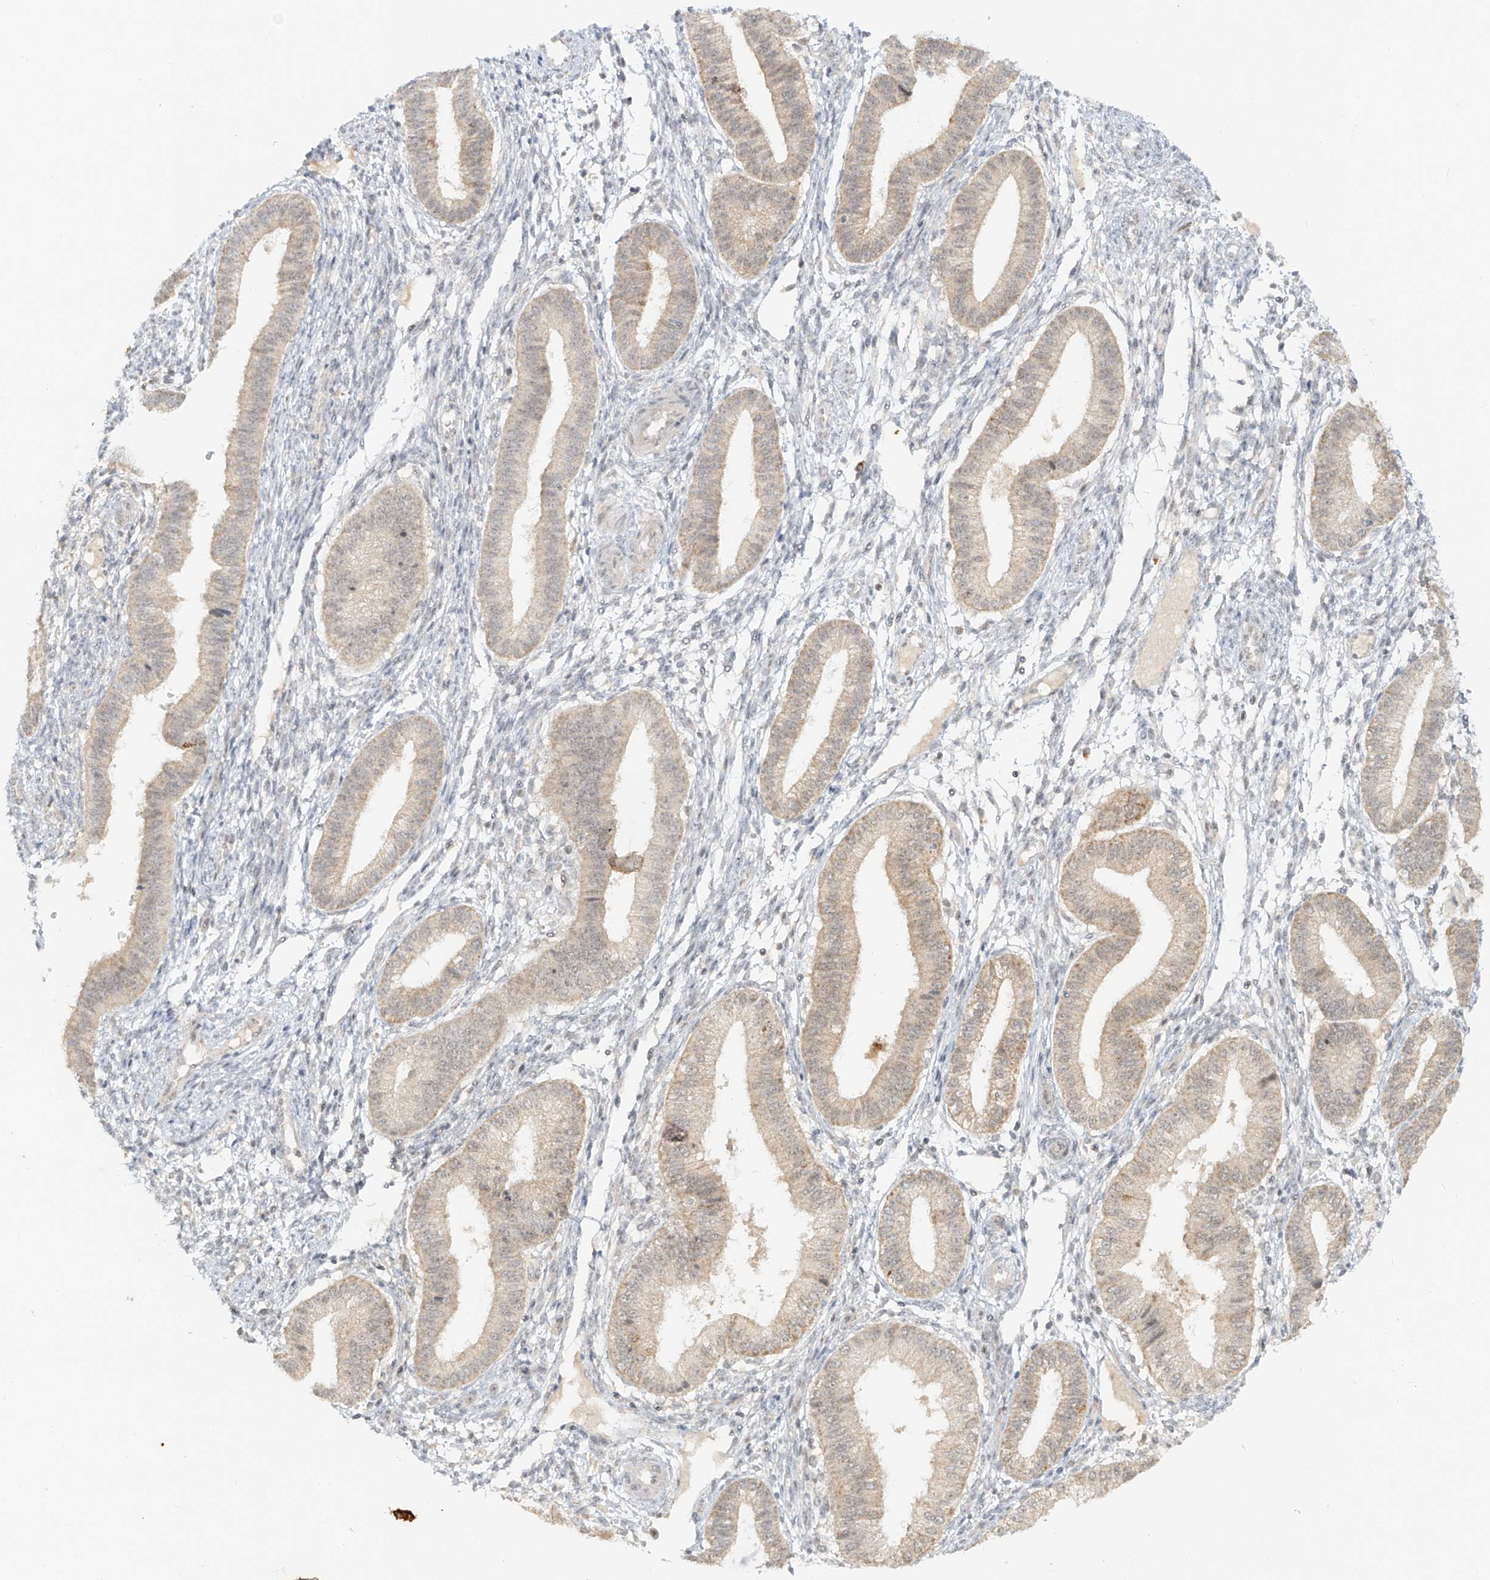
{"staining": {"intensity": "negative", "quantity": "none", "location": "none"}, "tissue": "endometrium", "cell_type": "Cells in endometrial stroma", "image_type": "normal", "snomed": [{"axis": "morphology", "description": "Normal tissue, NOS"}, {"axis": "topography", "description": "Endometrium"}], "caption": "IHC photomicrograph of benign endometrium: endometrium stained with DAB exhibits no significant protein positivity in cells in endometrial stroma. (DAB IHC visualized using brightfield microscopy, high magnification).", "gene": "MIPEP", "patient": {"sex": "female", "age": 39}}